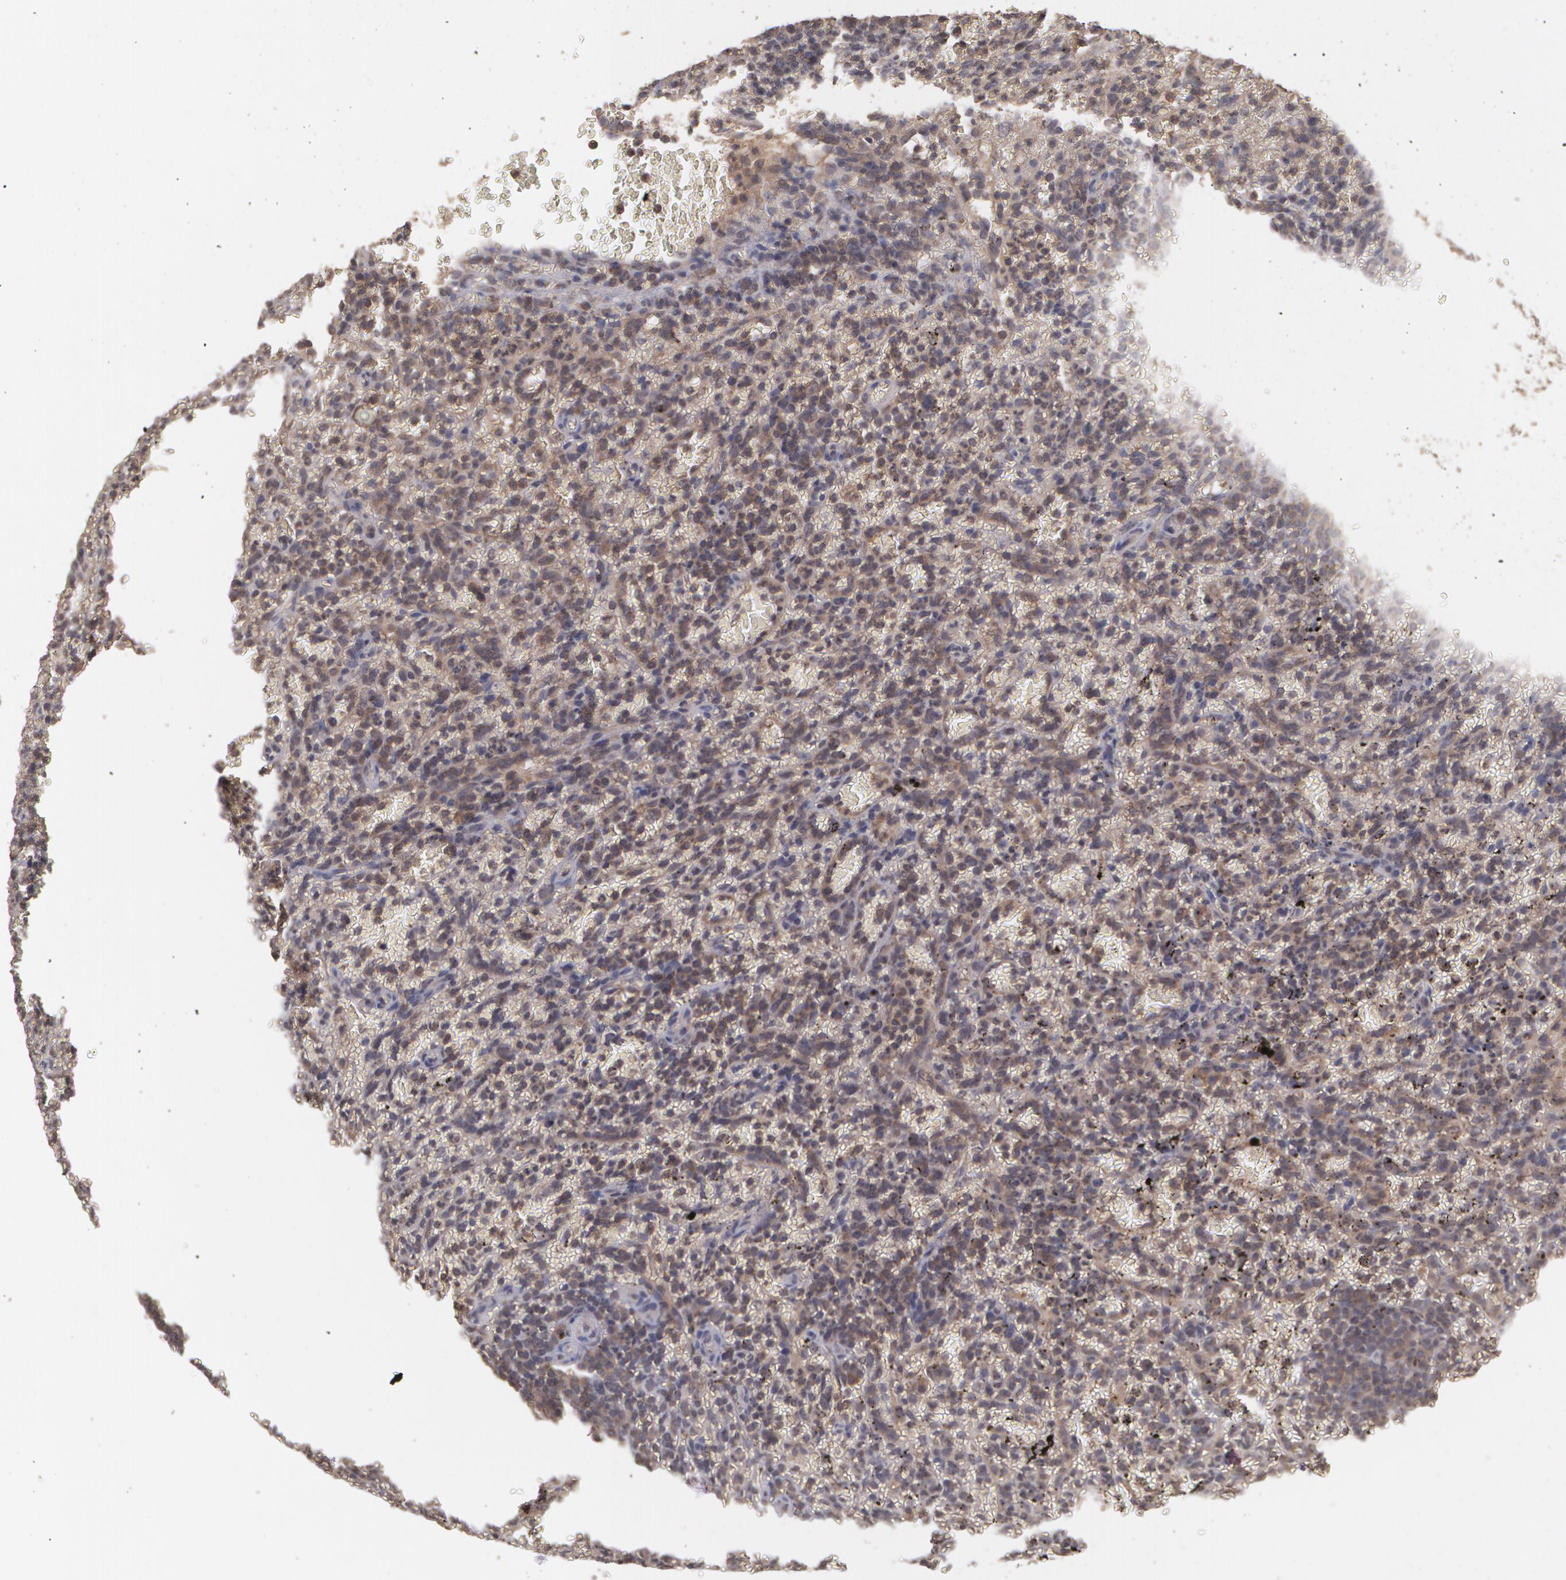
{"staining": {"intensity": "moderate", "quantity": ">75%", "location": "cytoplasmic/membranous"}, "tissue": "lymphoma", "cell_type": "Tumor cells", "image_type": "cancer", "snomed": [{"axis": "morphology", "description": "Malignant lymphoma, non-Hodgkin's type, Low grade"}, {"axis": "topography", "description": "Spleen"}], "caption": "A high-resolution image shows IHC staining of malignant lymphoma, non-Hodgkin's type (low-grade), which displays moderate cytoplasmic/membranous expression in approximately >75% of tumor cells. Using DAB (brown) and hematoxylin (blue) stains, captured at high magnification using brightfield microscopy.", "gene": "ARF6", "patient": {"sex": "female", "age": 64}}